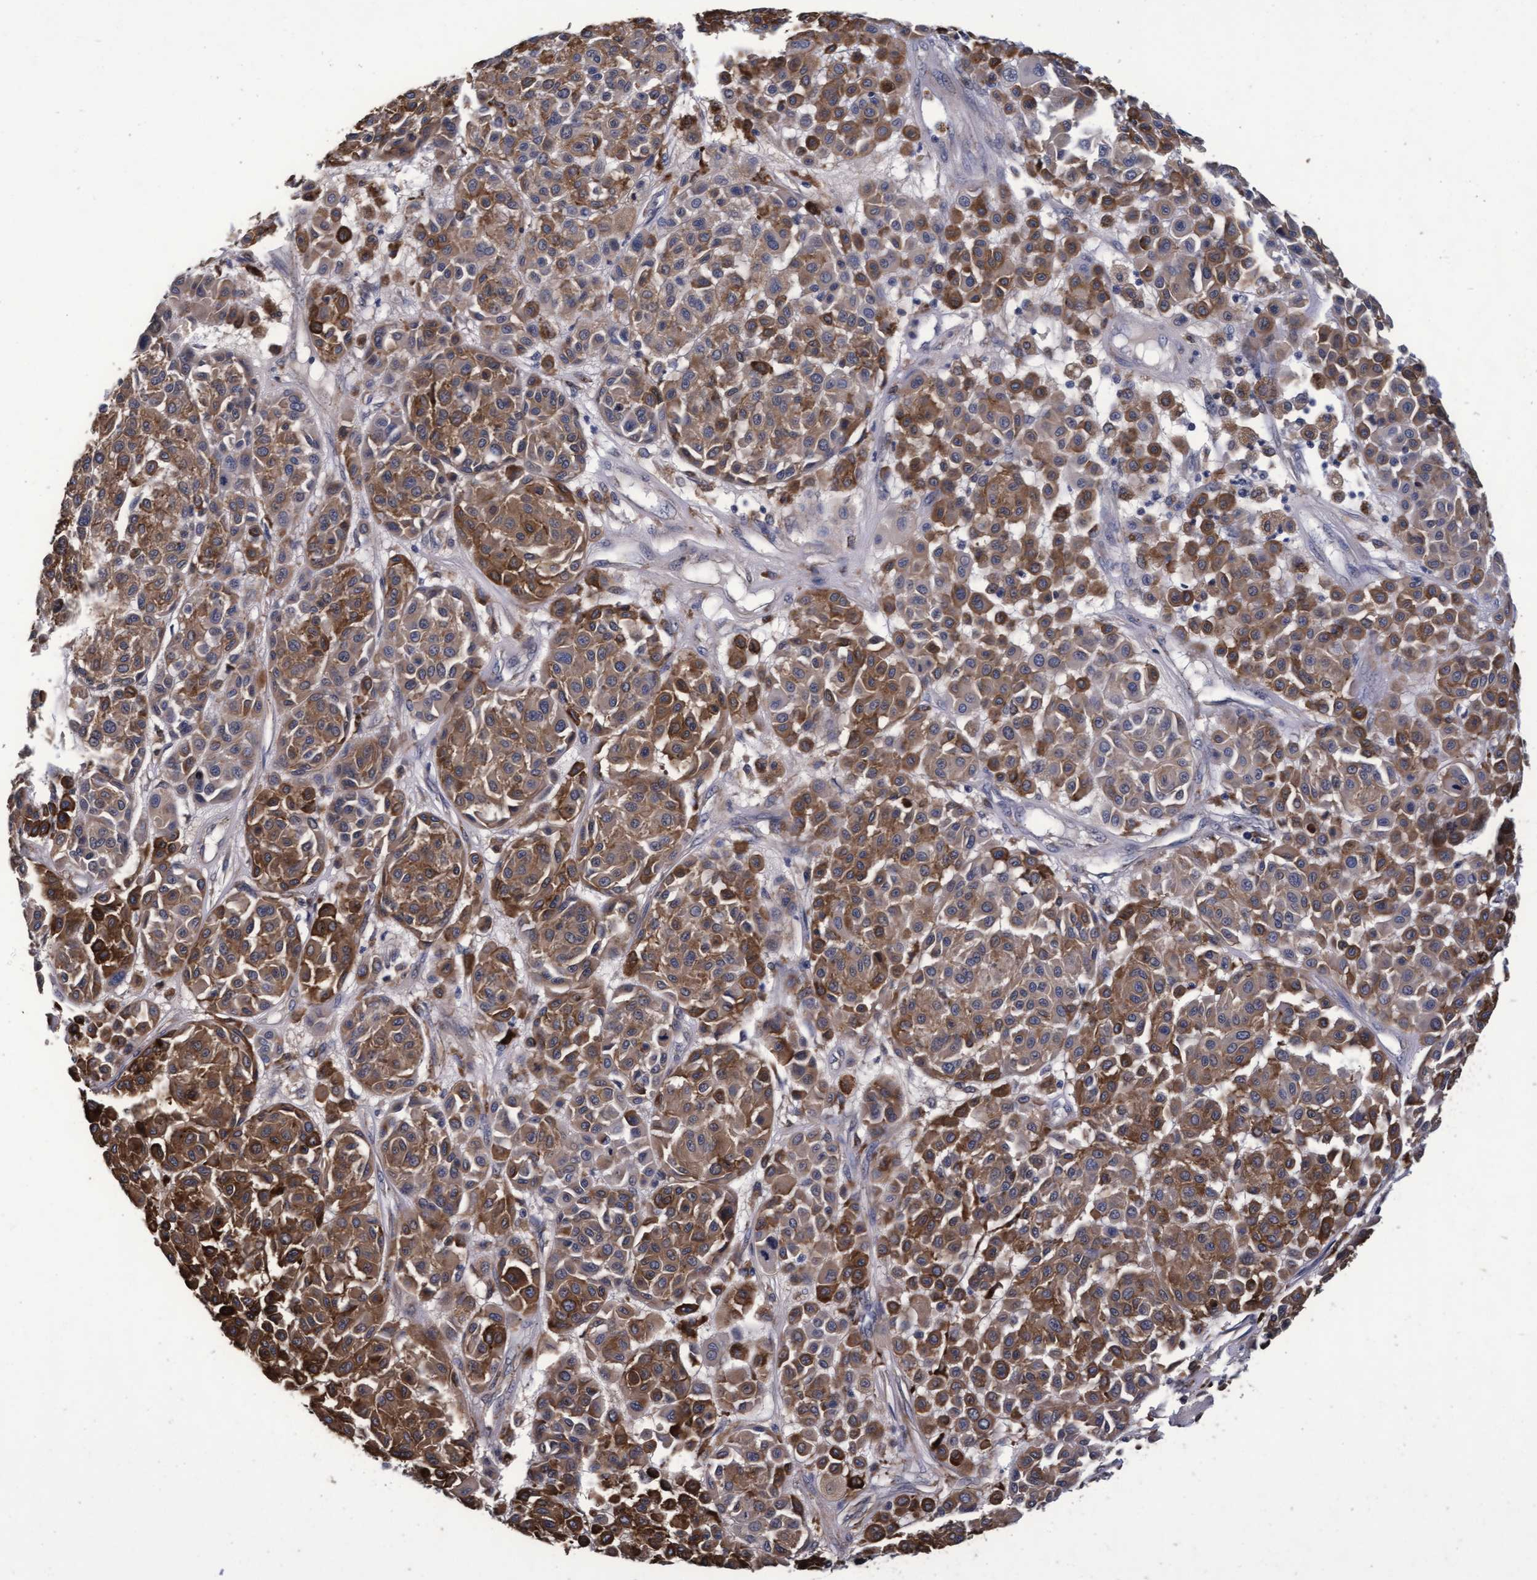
{"staining": {"intensity": "moderate", "quantity": ">75%", "location": "cytoplasmic/membranous"}, "tissue": "melanoma", "cell_type": "Tumor cells", "image_type": "cancer", "snomed": [{"axis": "morphology", "description": "Malignant melanoma, Metastatic site"}, {"axis": "topography", "description": "Soft tissue"}], "caption": "Protein analysis of melanoma tissue reveals moderate cytoplasmic/membranous positivity in about >75% of tumor cells. Nuclei are stained in blue.", "gene": "CPQ", "patient": {"sex": "male", "age": 41}}